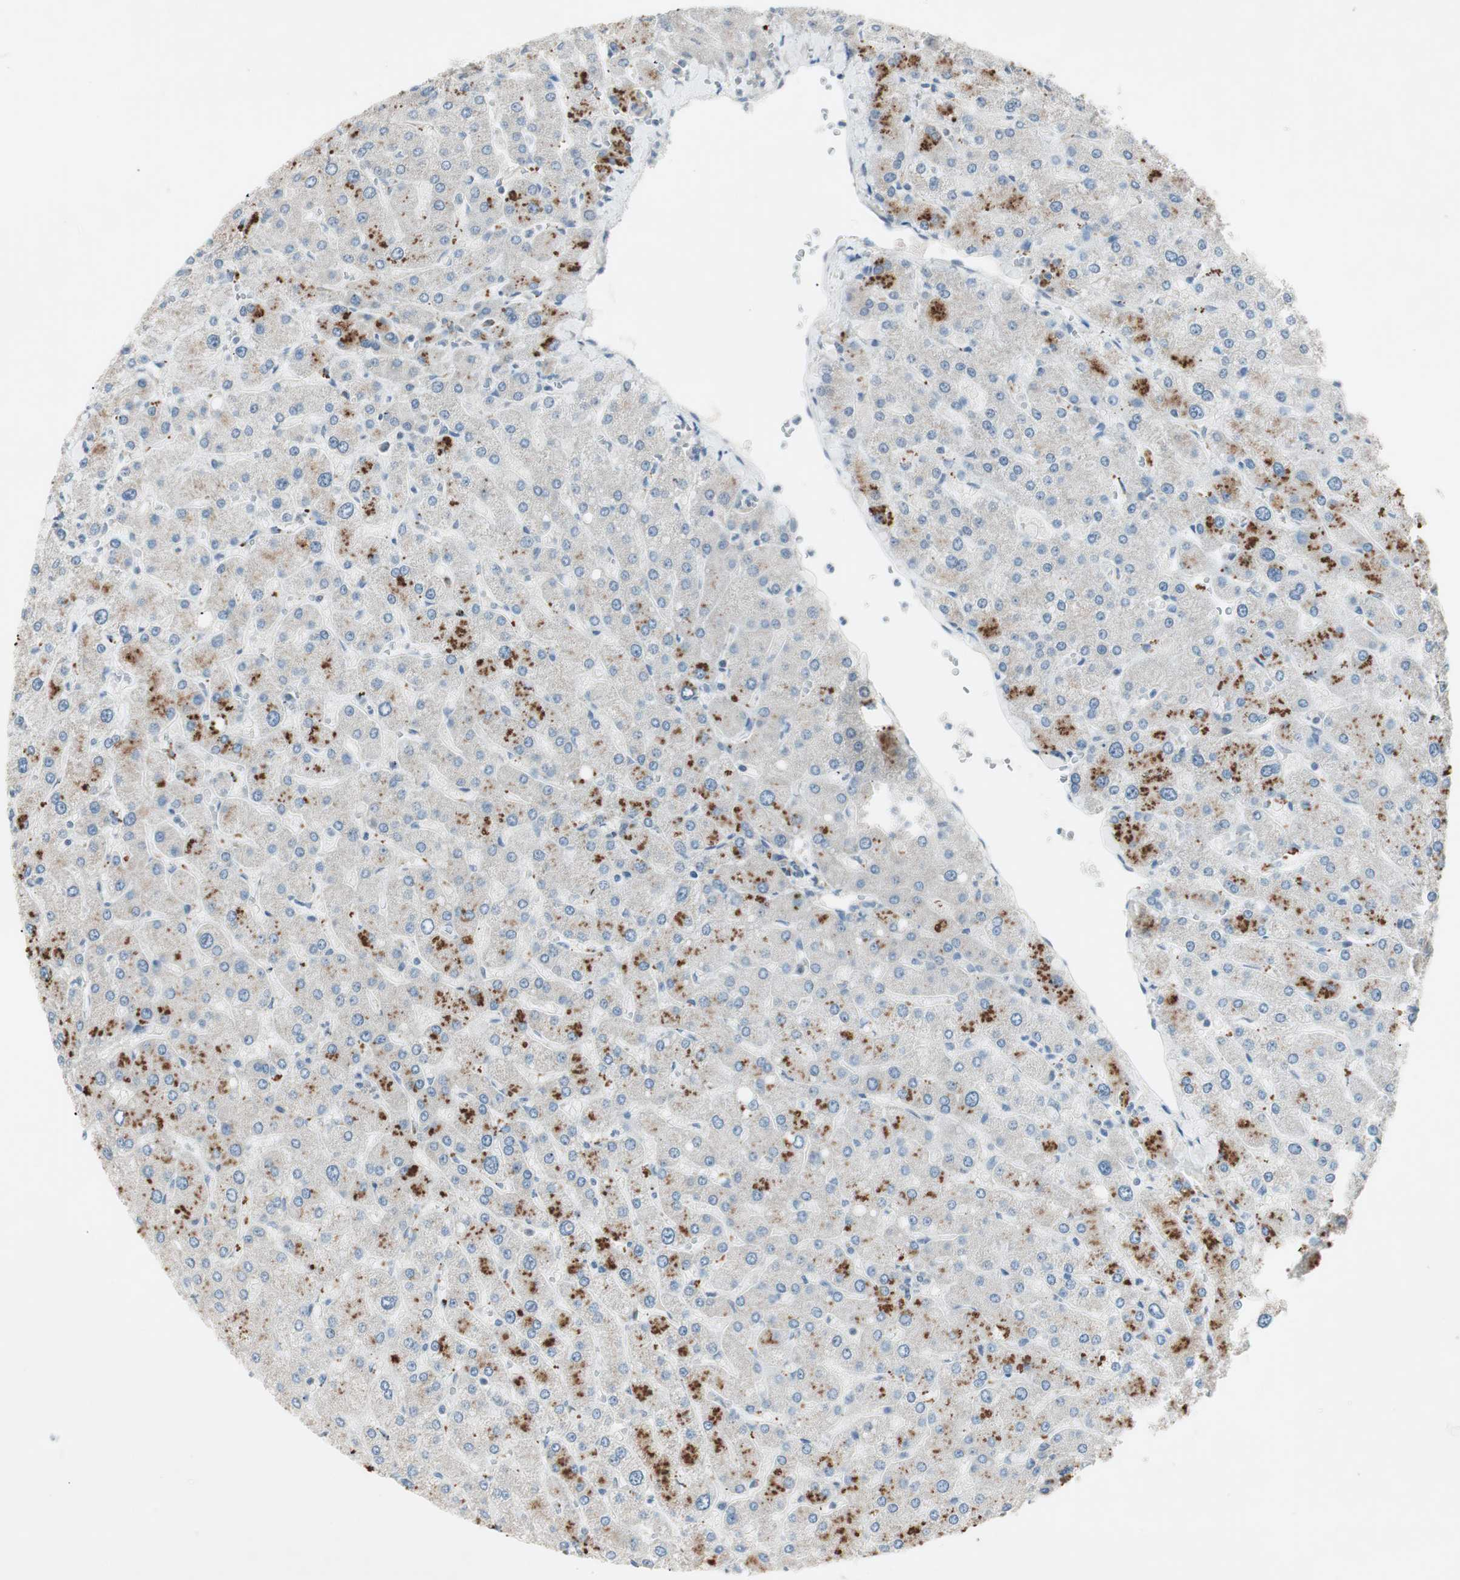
{"staining": {"intensity": "strong", "quantity": "<25%", "location": "cytoplasmic/membranous"}, "tissue": "liver", "cell_type": "Hepatocytes", "image_type": "normal", "snomed": [{"axis": "morphology", "description": "Normal tissue, NOS"}, {"axis": "topography", "description": "Liver"}], "caption": "A micrograph showing strong cytoplasmic/membranous expression in about <25% of hepatocytes in benign liver, as visualized by brown immunohistochemical staining.", "gene": "ITGB4", "patient": {"sex": "male", "age": 55}}